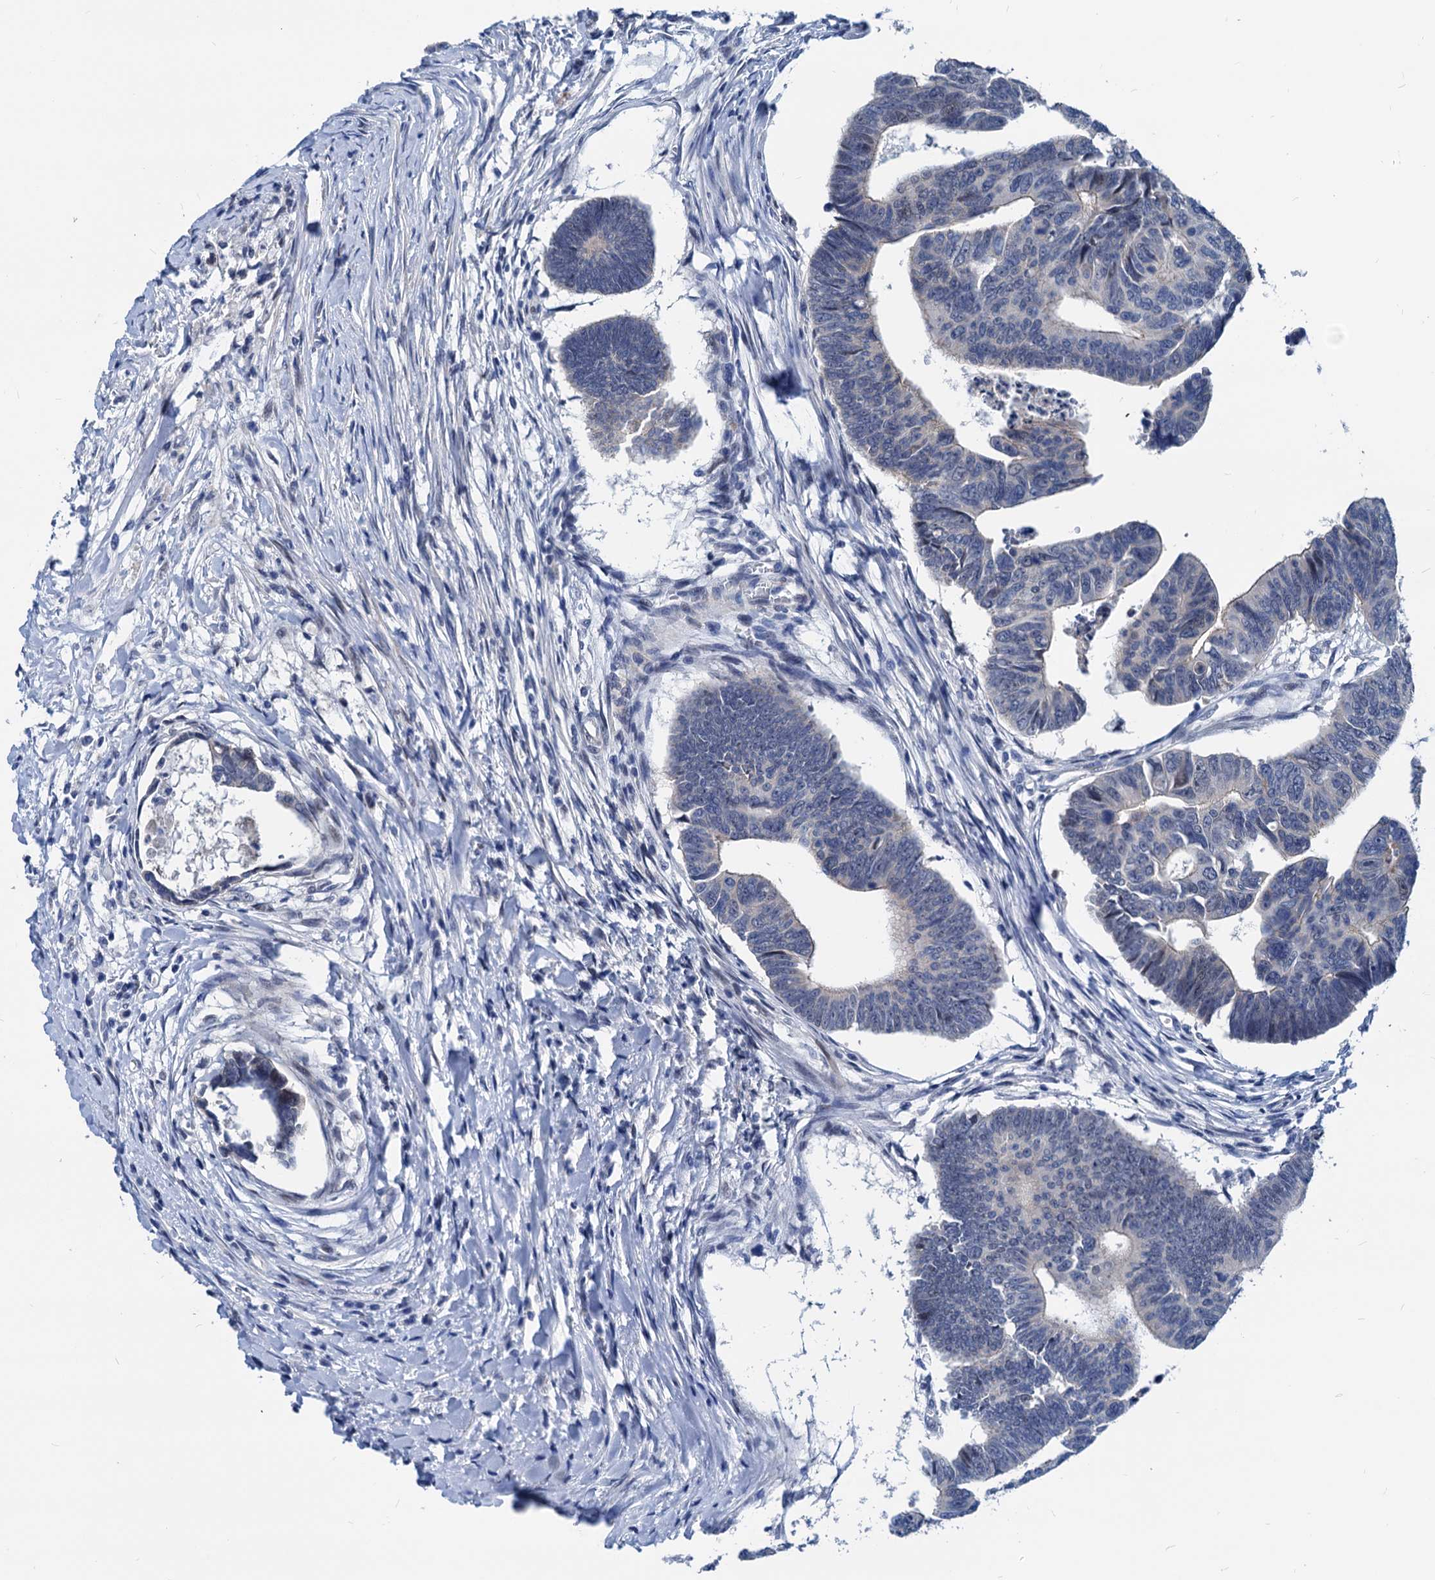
{"staining": {"intensity": "negative", "quantity": "none", "location": "none"}, "tissue": "colorectal cancer", "cell_type": "Tumor cells", "image_type": "cancer", "snomed": [{"axis": "morphology", "description": "Adenocarcinoma, NOS"}, {"axis": "topography", "description": "Rectum"}], "caption": "Histopathology image shows no protein staining in tumor cells of colorectal cancer (adenocarcinoma) tissue.", "gene": "HSF2", "patient": {"sex": "female", "age": 65}}